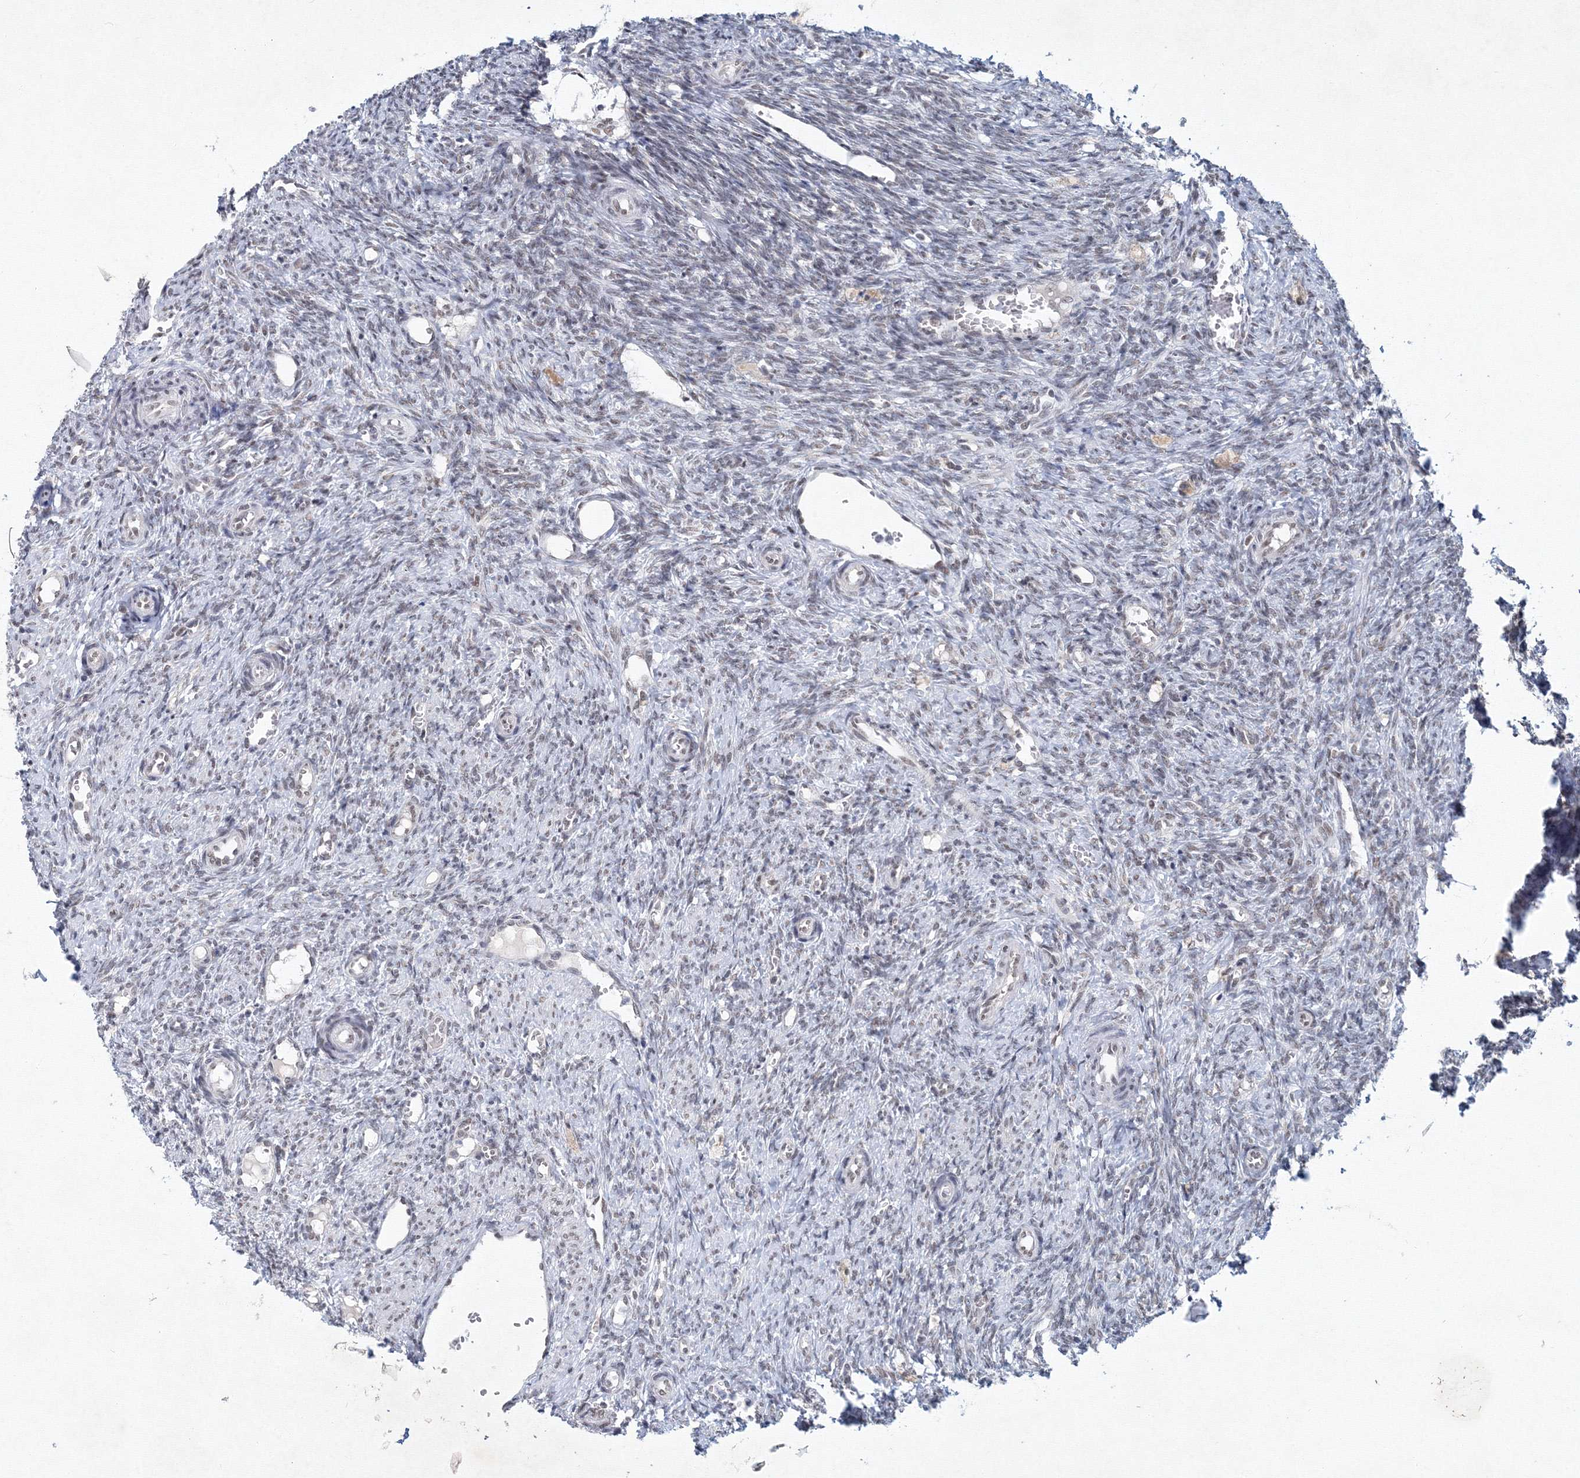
{"staining": {"intensity": "negative", "quantity": "none", "location": "none"}, "tissue": "ovary", "cell_type": "Ovarian stroma cells", "image_type": "normal", "snomed": [{"axis": "morphology", "description": "Normal tissue, NOS"}, {"axis": "topography", "description": "Ovary"}], "caption": "Immunohistochemical staining of benign human ovary demonstrates no significant staining in ovarian stroma cells.", "gene": "SF3B6", "patient": {"sex": "female", "age": 41}}